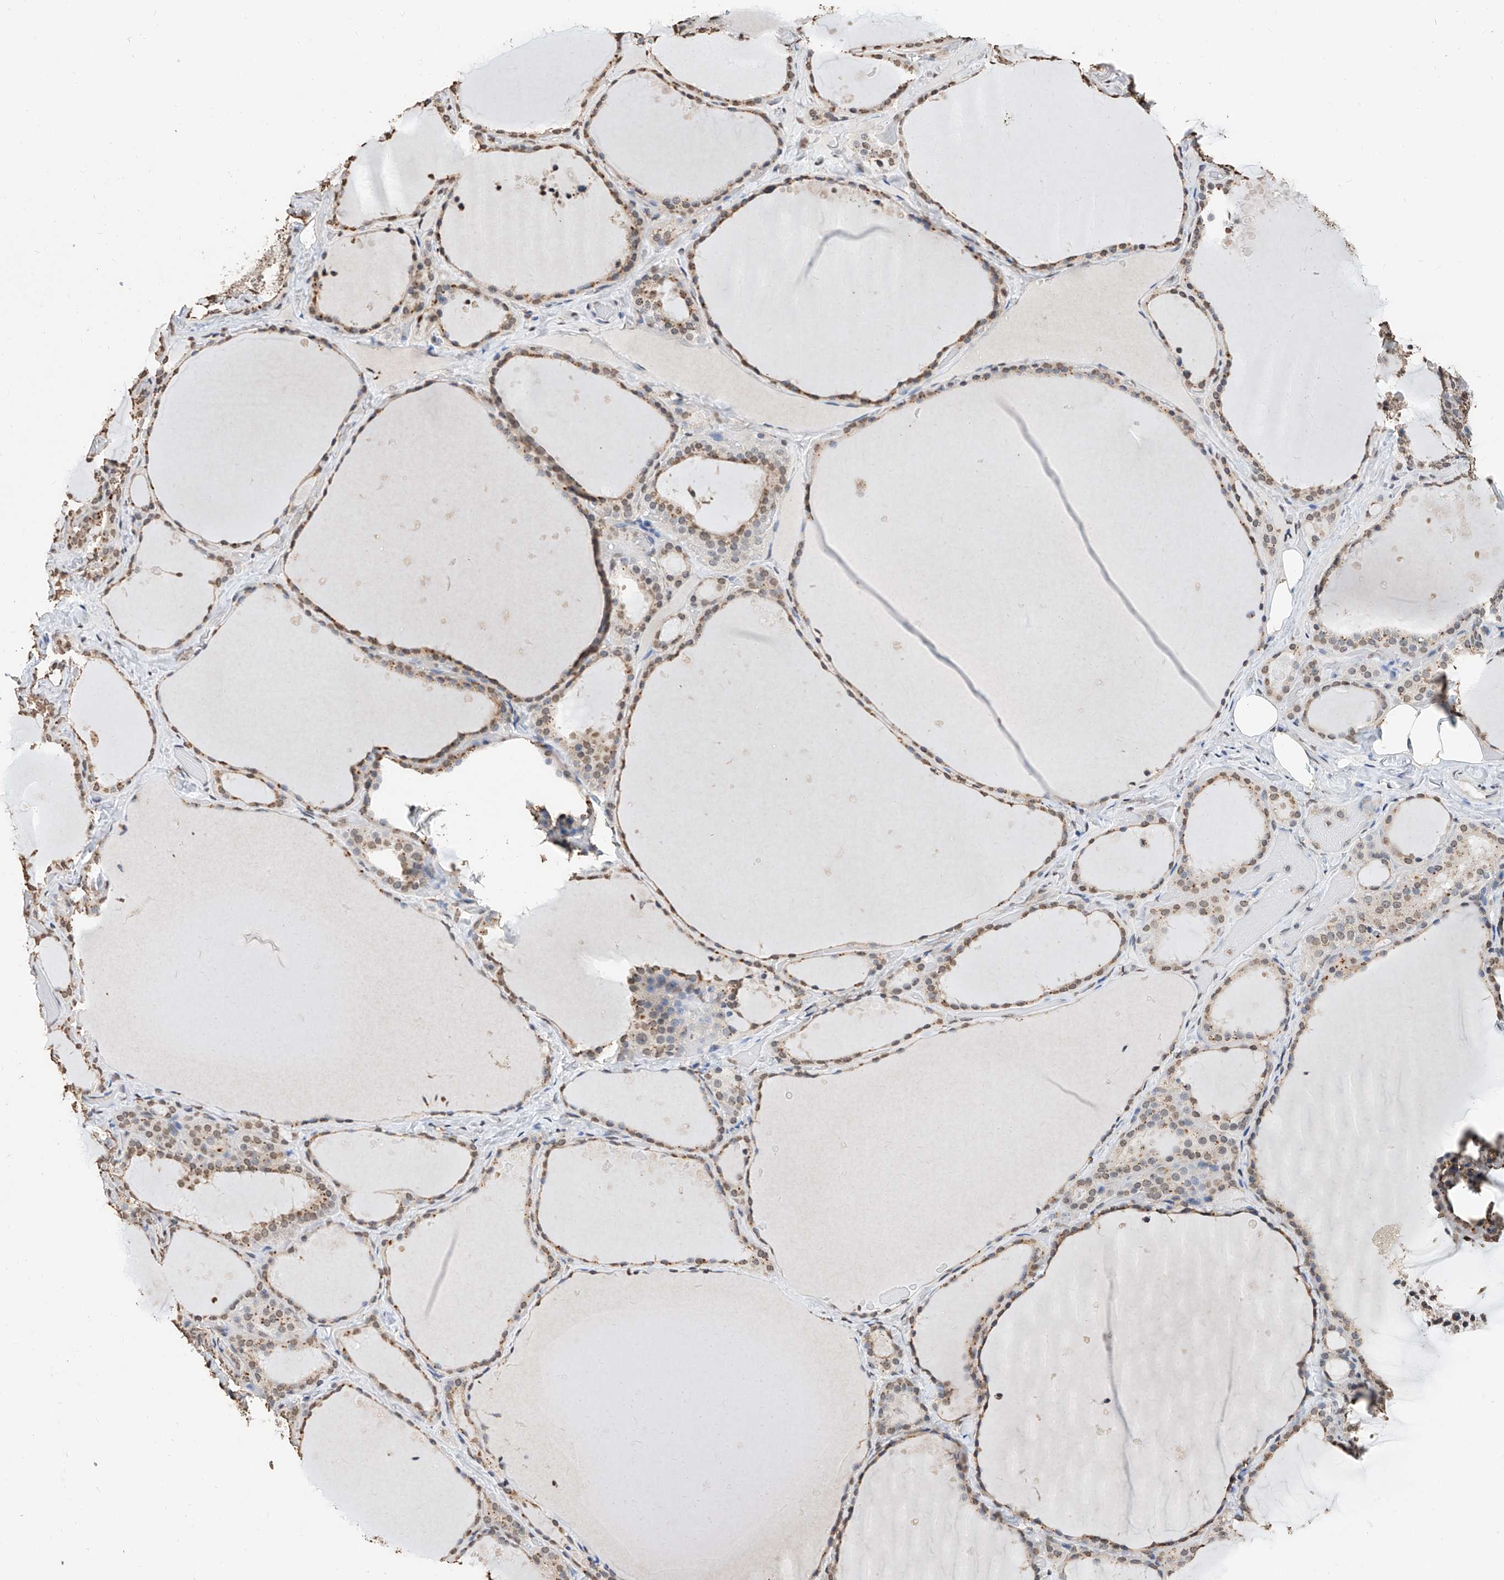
{"staining": {"intensity": "moderate", "quantity": ">75%", "location": "cytoplasmic/membranous,nuclear"}, "tissue": "thyroid gland", "cell_type": "Glandular cells", "image_type": "normal", "snomed": [{"axis": "morphology", "description": "Normal tissue, NOS"}, {"axis": "topography", "description": "Thyroid gland"}], "caption": "A high-resolution image shows immunohistochemistry staining of normal thyroid gland, which reveals moderate cytoplasmic/membranous,nuclear expression in about >75% of glandular cells.", "gene": "RP9", "patient": {"sex": "female", "age": 44}}